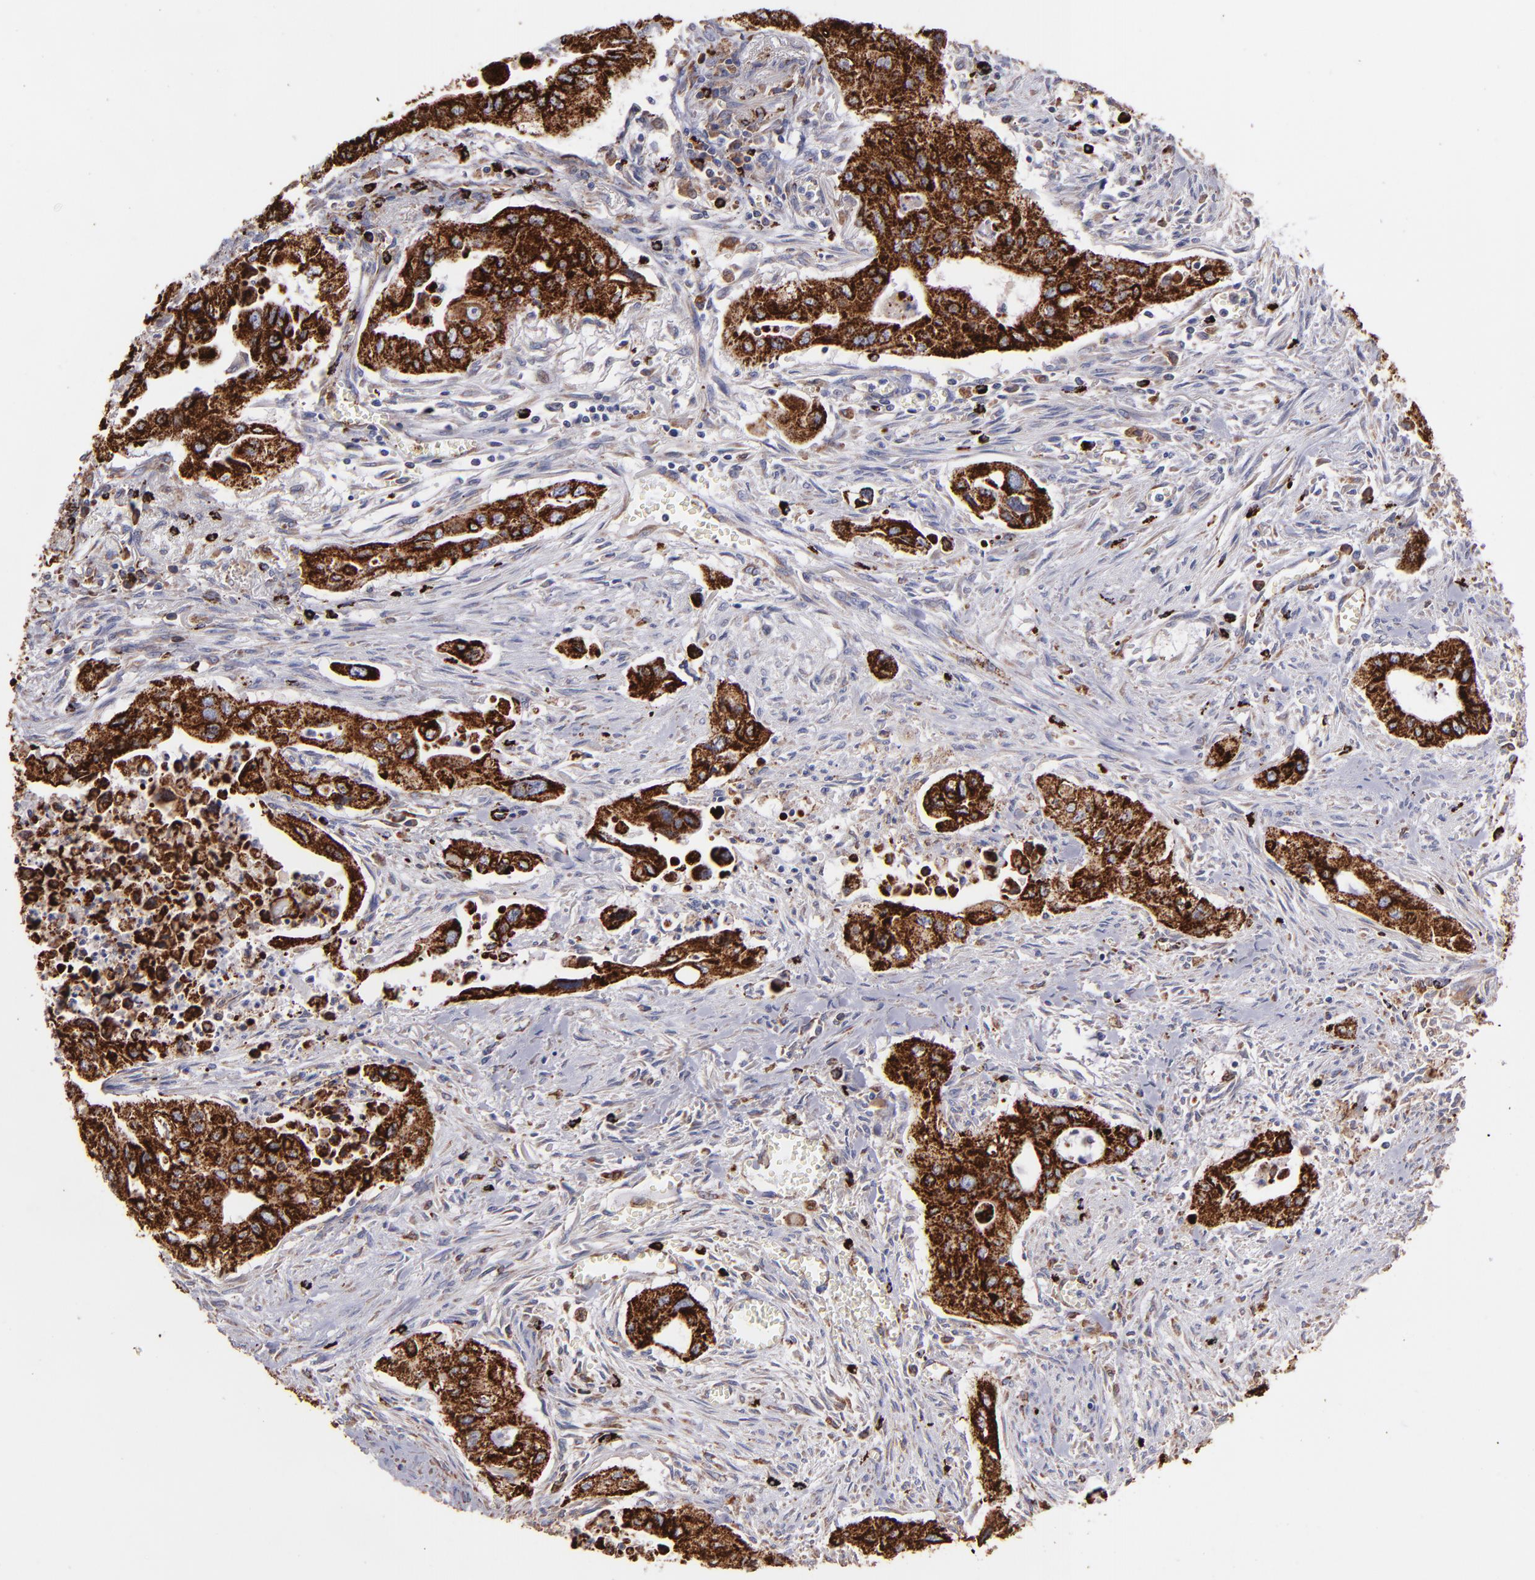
{"staining": {"intensity": "strong", "quantity": ">75%", "location": "cytoplasmic/membranous"}, "tissue": "pancreatic cancer", "cell_type": "Tumor cells", "image_type": "cancer", "snomed": [{"axis": "morphology", "description": "Adenocarcinoma, NOS"}, {"axis": "topography", "description": "Pancreas"}], "caption": "High-power microscopy captured an IHC image of pancreatic cancer, revealing strong cytoplasmic/membranous staining in about >75% of tumor cells.", "gene": "MAOB", "patient": {"sex": "male", "age": 77}}